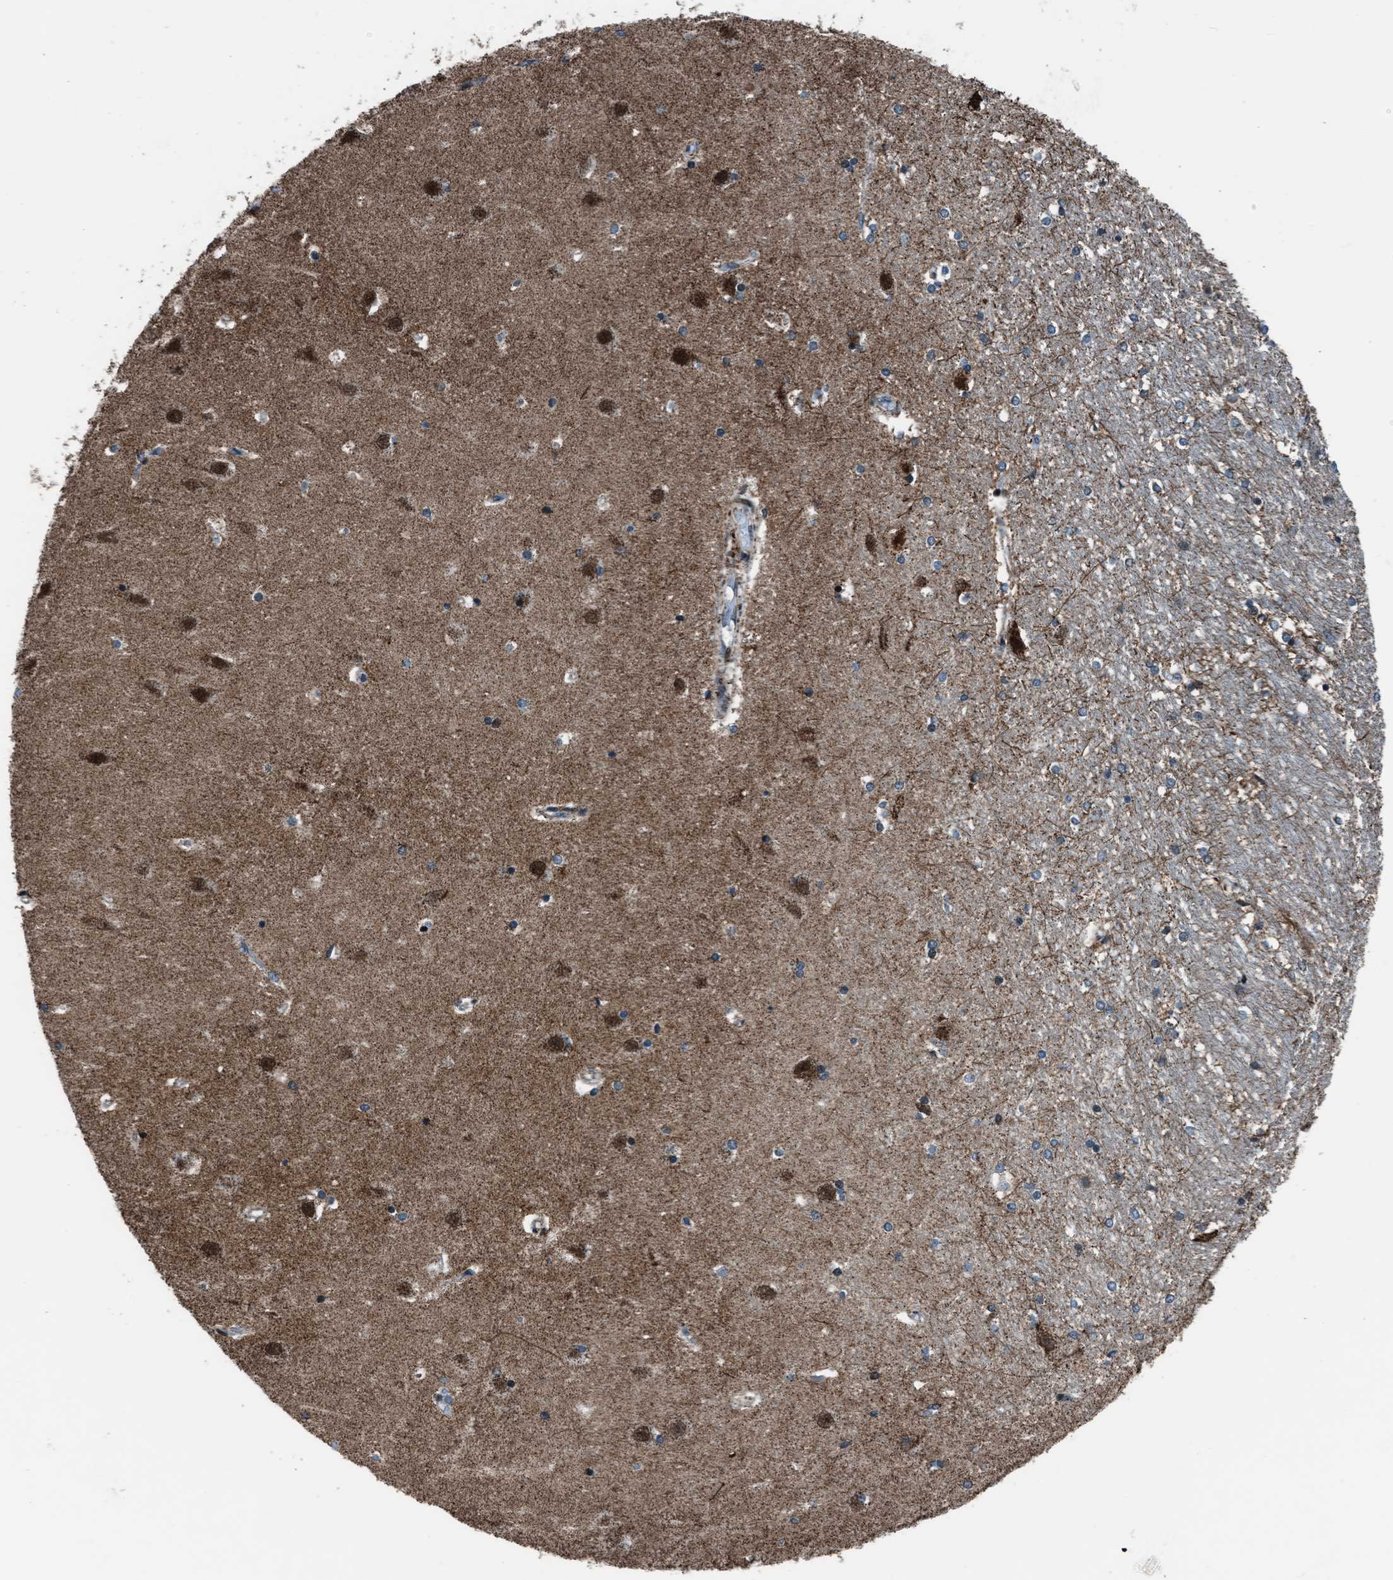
{"staining": {"intensity": "moderate", "quantity": "<25%", "location": "cytoplasmic/membranous"}, "tissue": "hippocampus", "cell_type": "Glial cells", "image_type": "normal", "snomed": [{"axis": "morphology", "description": "Normal tissue, NOS"}, {"axis": "topography", "description": "Hippocampus"}], "caption": "A histopathology image of human hippocampus stained for a protein exhibits moderate cytoplasmic/membranous brown staining in glial cells.", "gene": "MORC3", "patient": {"sex": "male", "age": 45}}